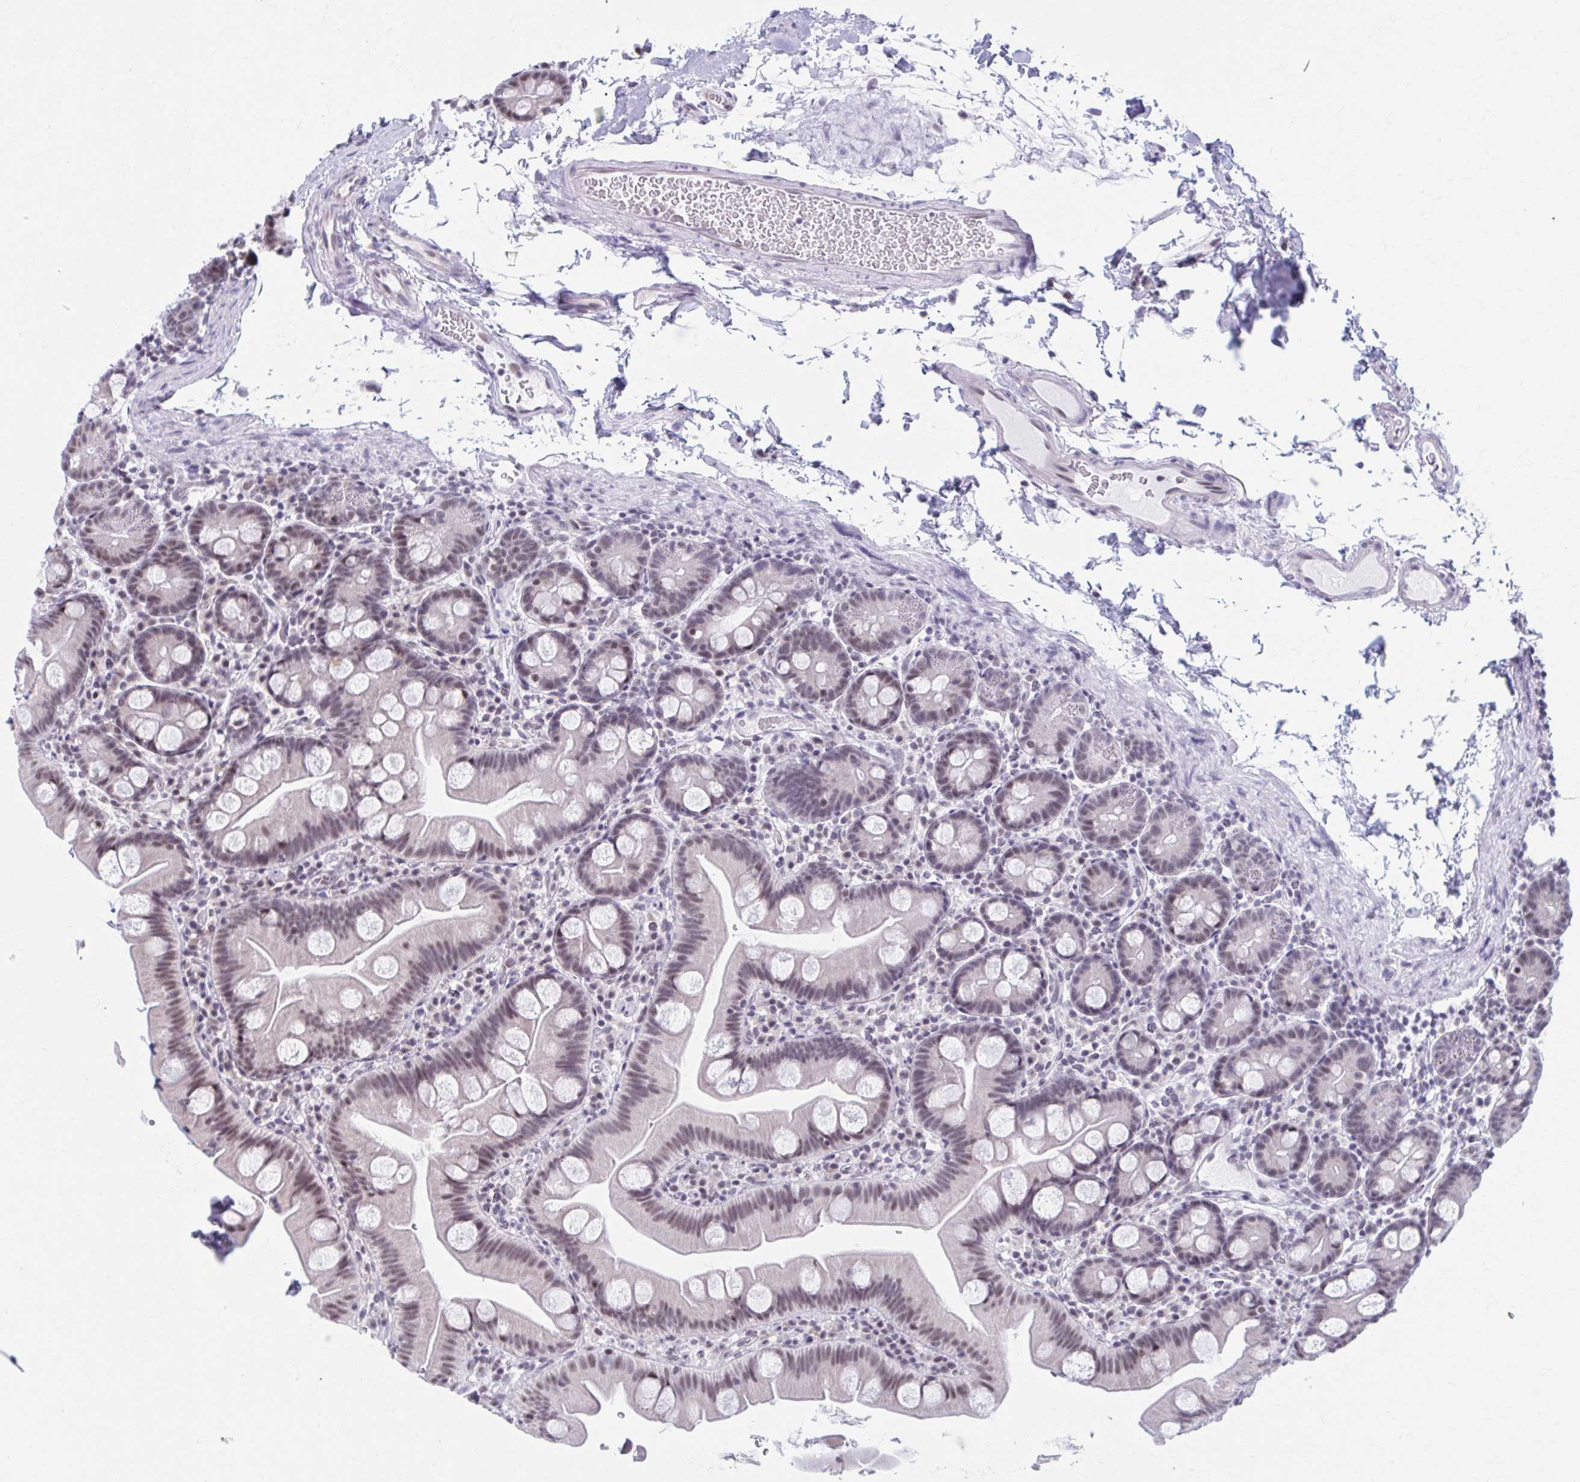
{"staining": {"intensity": "weak", "quantity": "25%-75%", "location": "nuclear"}, "tissue": "small intestine", "cell_type": "Glandular cells", "image_type": "normal", "snomed": [{"axis": "morphology", "description": "Normal tissue, NOS"}, {"axis": "topography", "description": "Small intestine"}], "caption": "High-magnification brightfield microscopy of normal small intestine stained with DAB (brown) and counterstained with hematoxylin (blue). glandular cells exhibit weak nuclear positivity is identified in approximately25%-75% of cells.", "gene": "CCDC105", "patient": {"sex": "female", "age": 68}}